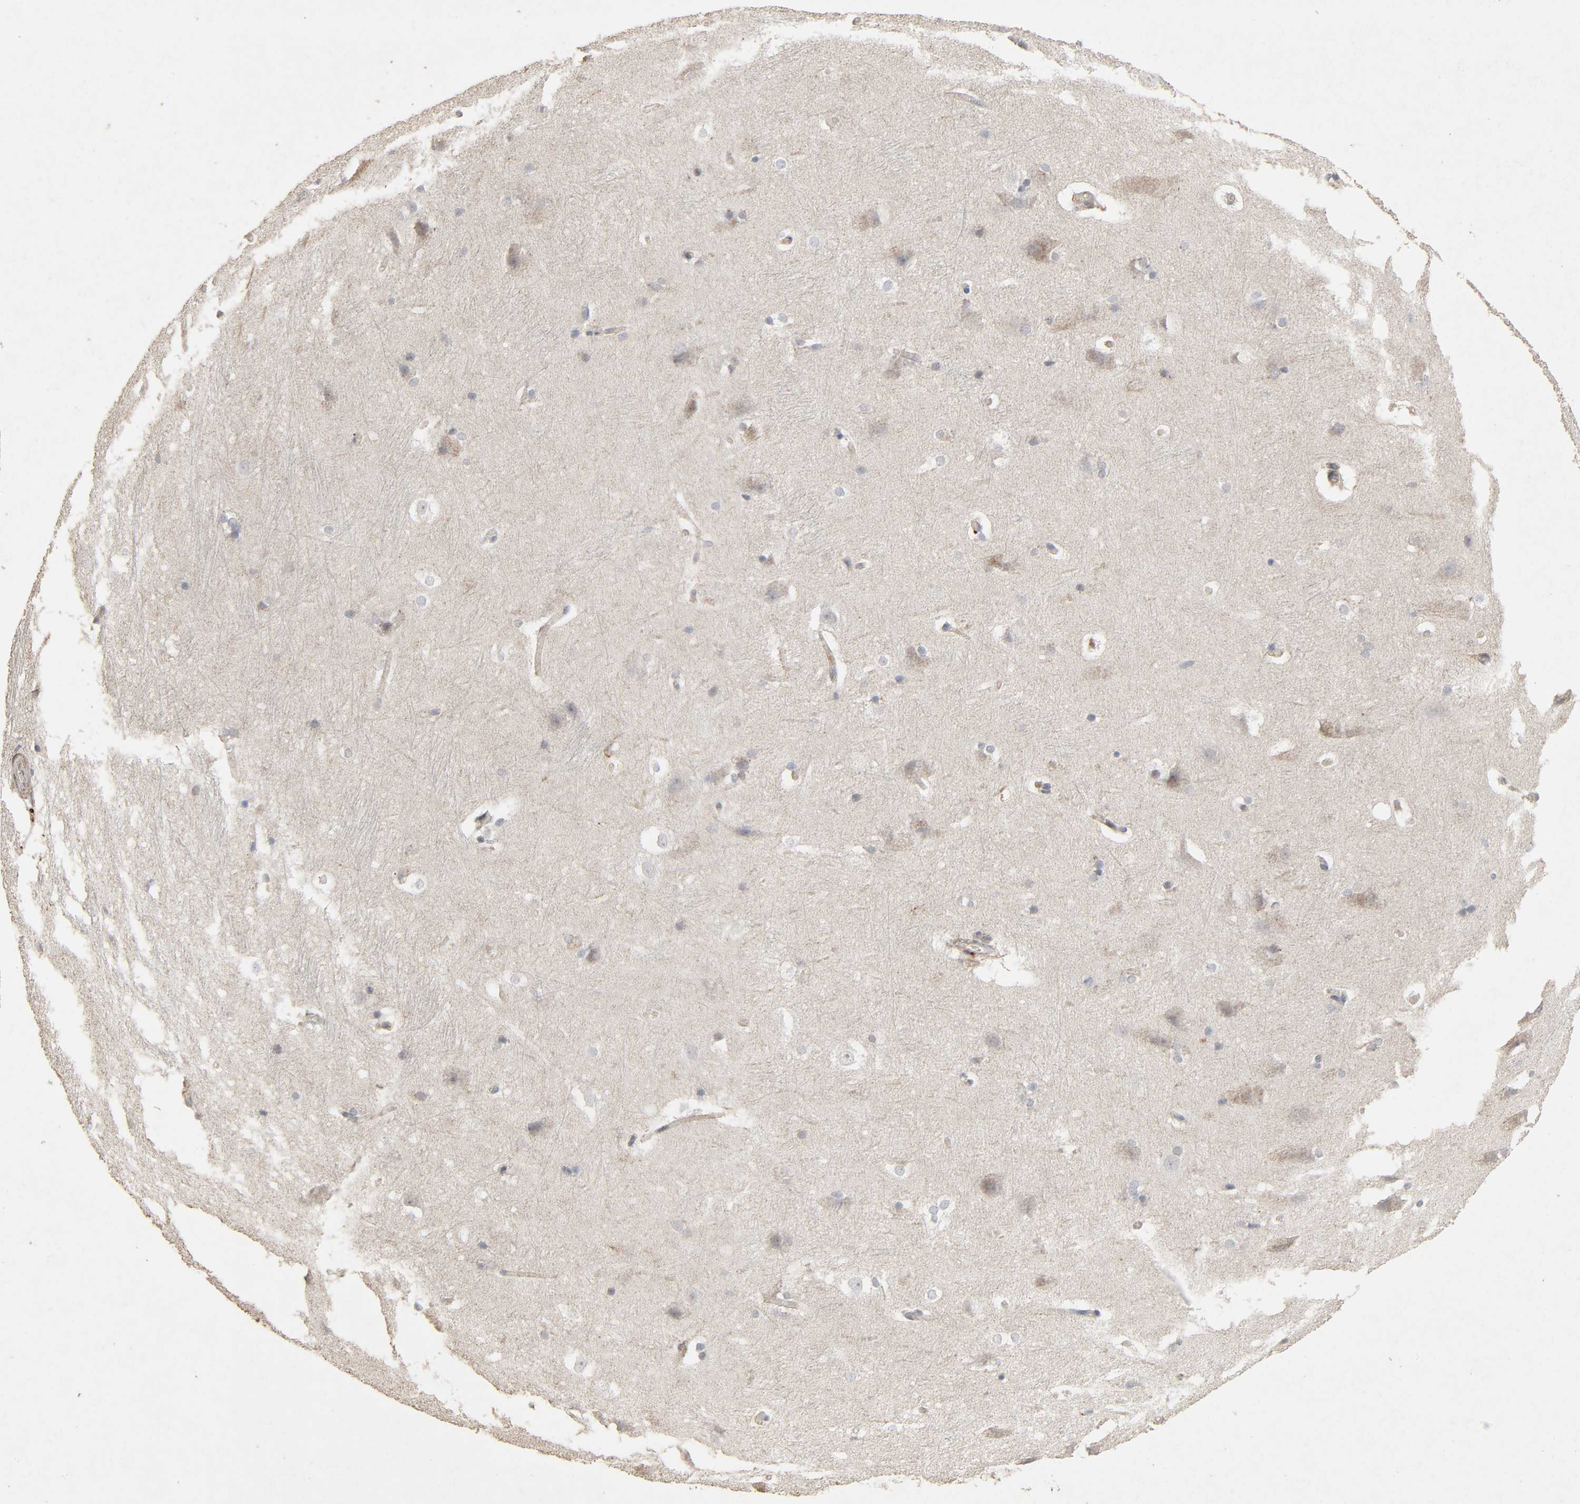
{"staining": {"intensity": "negative", "quantity": "none", "location": "none"}, "tissue": "hippocampus", "cell_type": "Glial cells", "image_type": "normal", "snomed": [{"axis": "morphology", "description": "Normal tissue, NOS"}, {"axis": "topography", "description": "Hippocampus"}], "caption": "Immunohistochemistry photomicrograph of normal hippocampus: hippocampus stained with DAB exhibits no significant protein staining in glial cells.", "gene": "CDK6", "patient": {"sex": "female", "age": 19}}